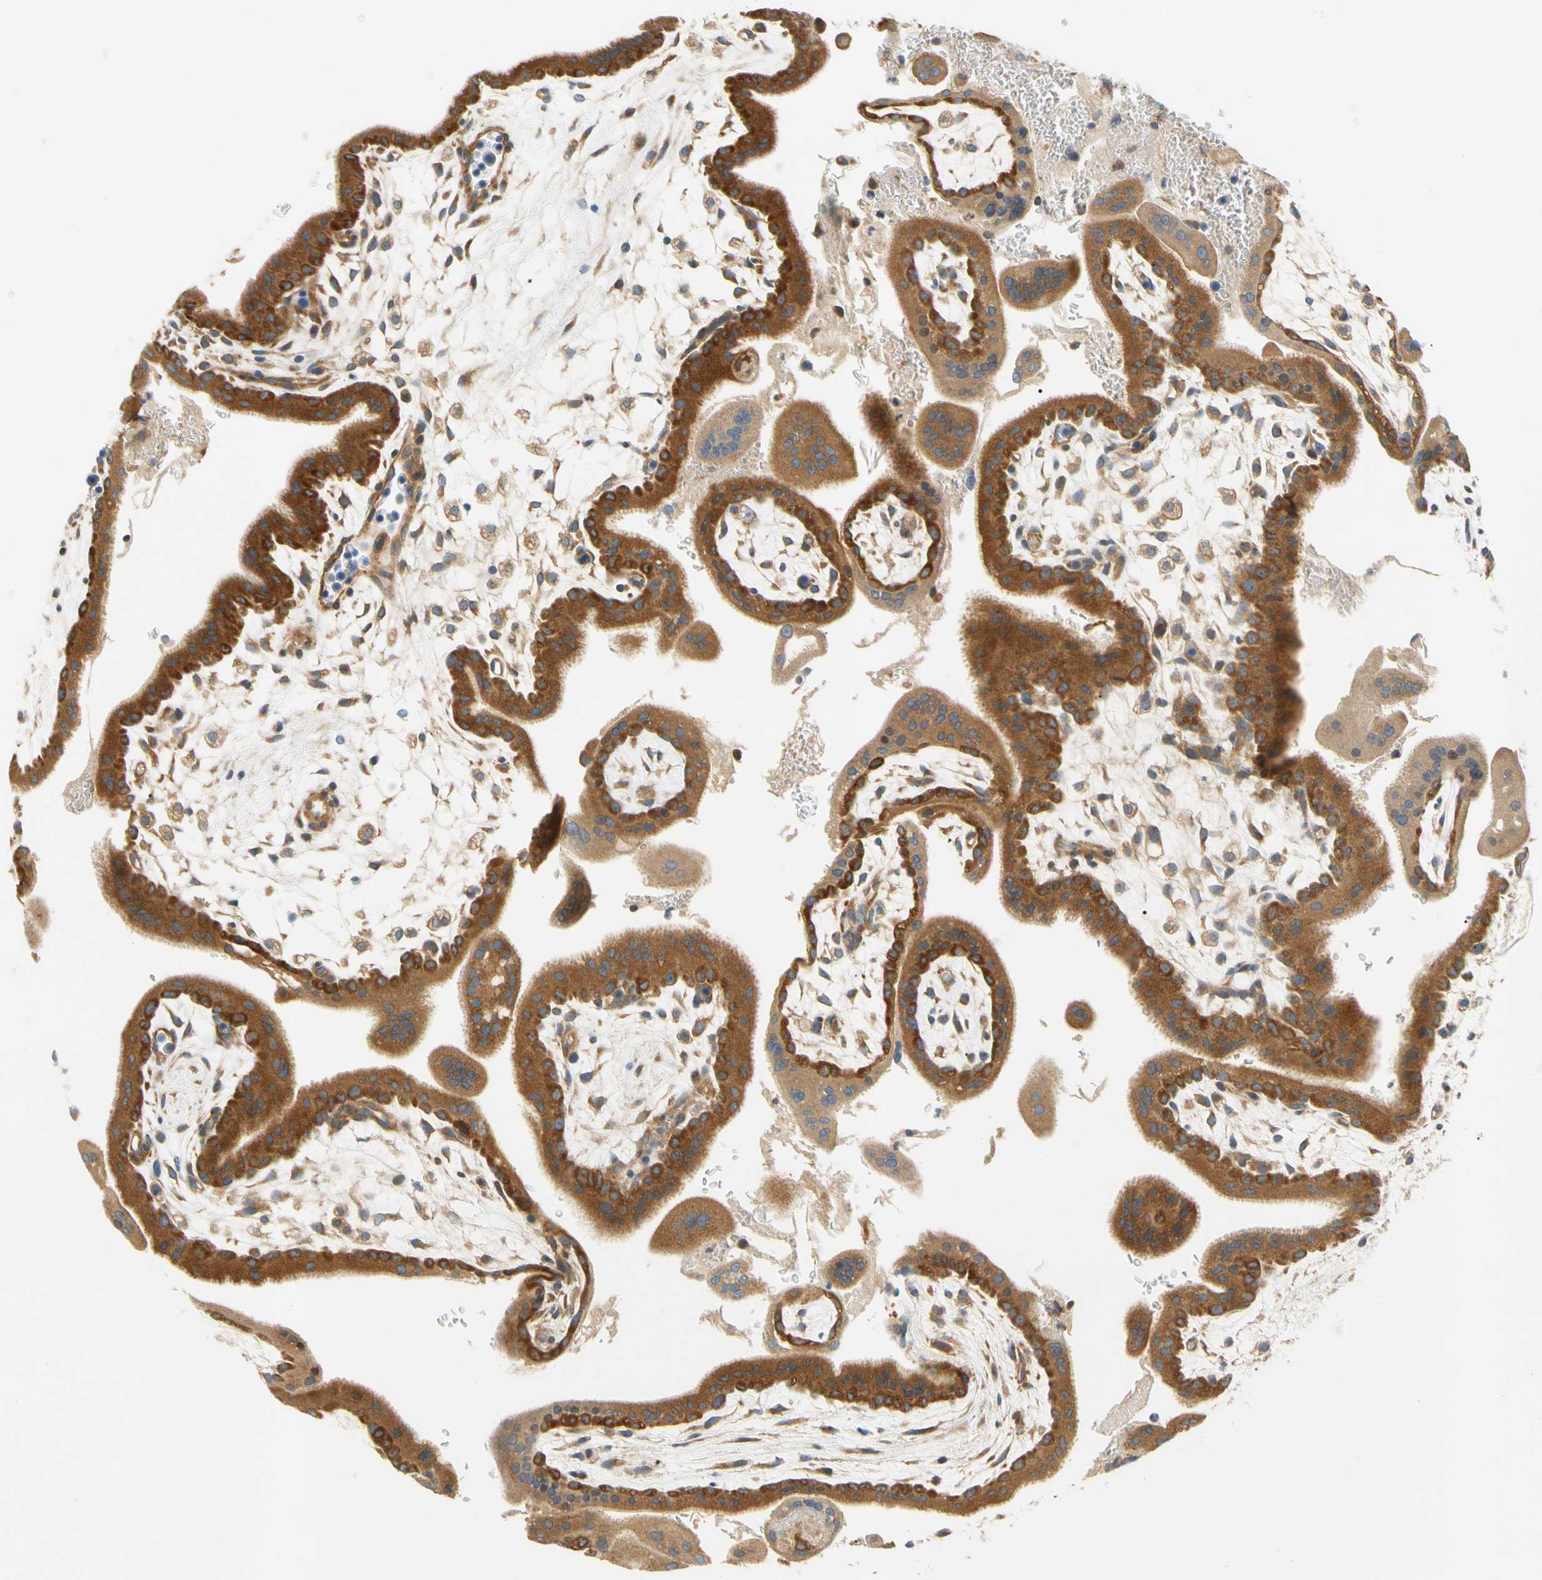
{"staining": {"intensity": "moderate", "quantity": "25%-75%", "location": "cytoplasmic/membranous"}, "tissue": "placenta", "cell_type": "Decidual cells", "image_type": "normal", "snomed": [{"axis": "morphology", "description": "Normal tissue, NOS"}, {"axis": "topography", "description": "Placenta"}], "caption": "DAB immunohistochemical staining of unremarkable human placenta displays moderate cytoplasmic/membranous protein staining in about 25%-75% of decidual cells. The staining is performed using DAB brown chromogen to label protein expression. The nuclei are counter-stained blue using hematoxylin.", "gene": "LRRC47", "patient": {"sex": "female", "age": 35}}